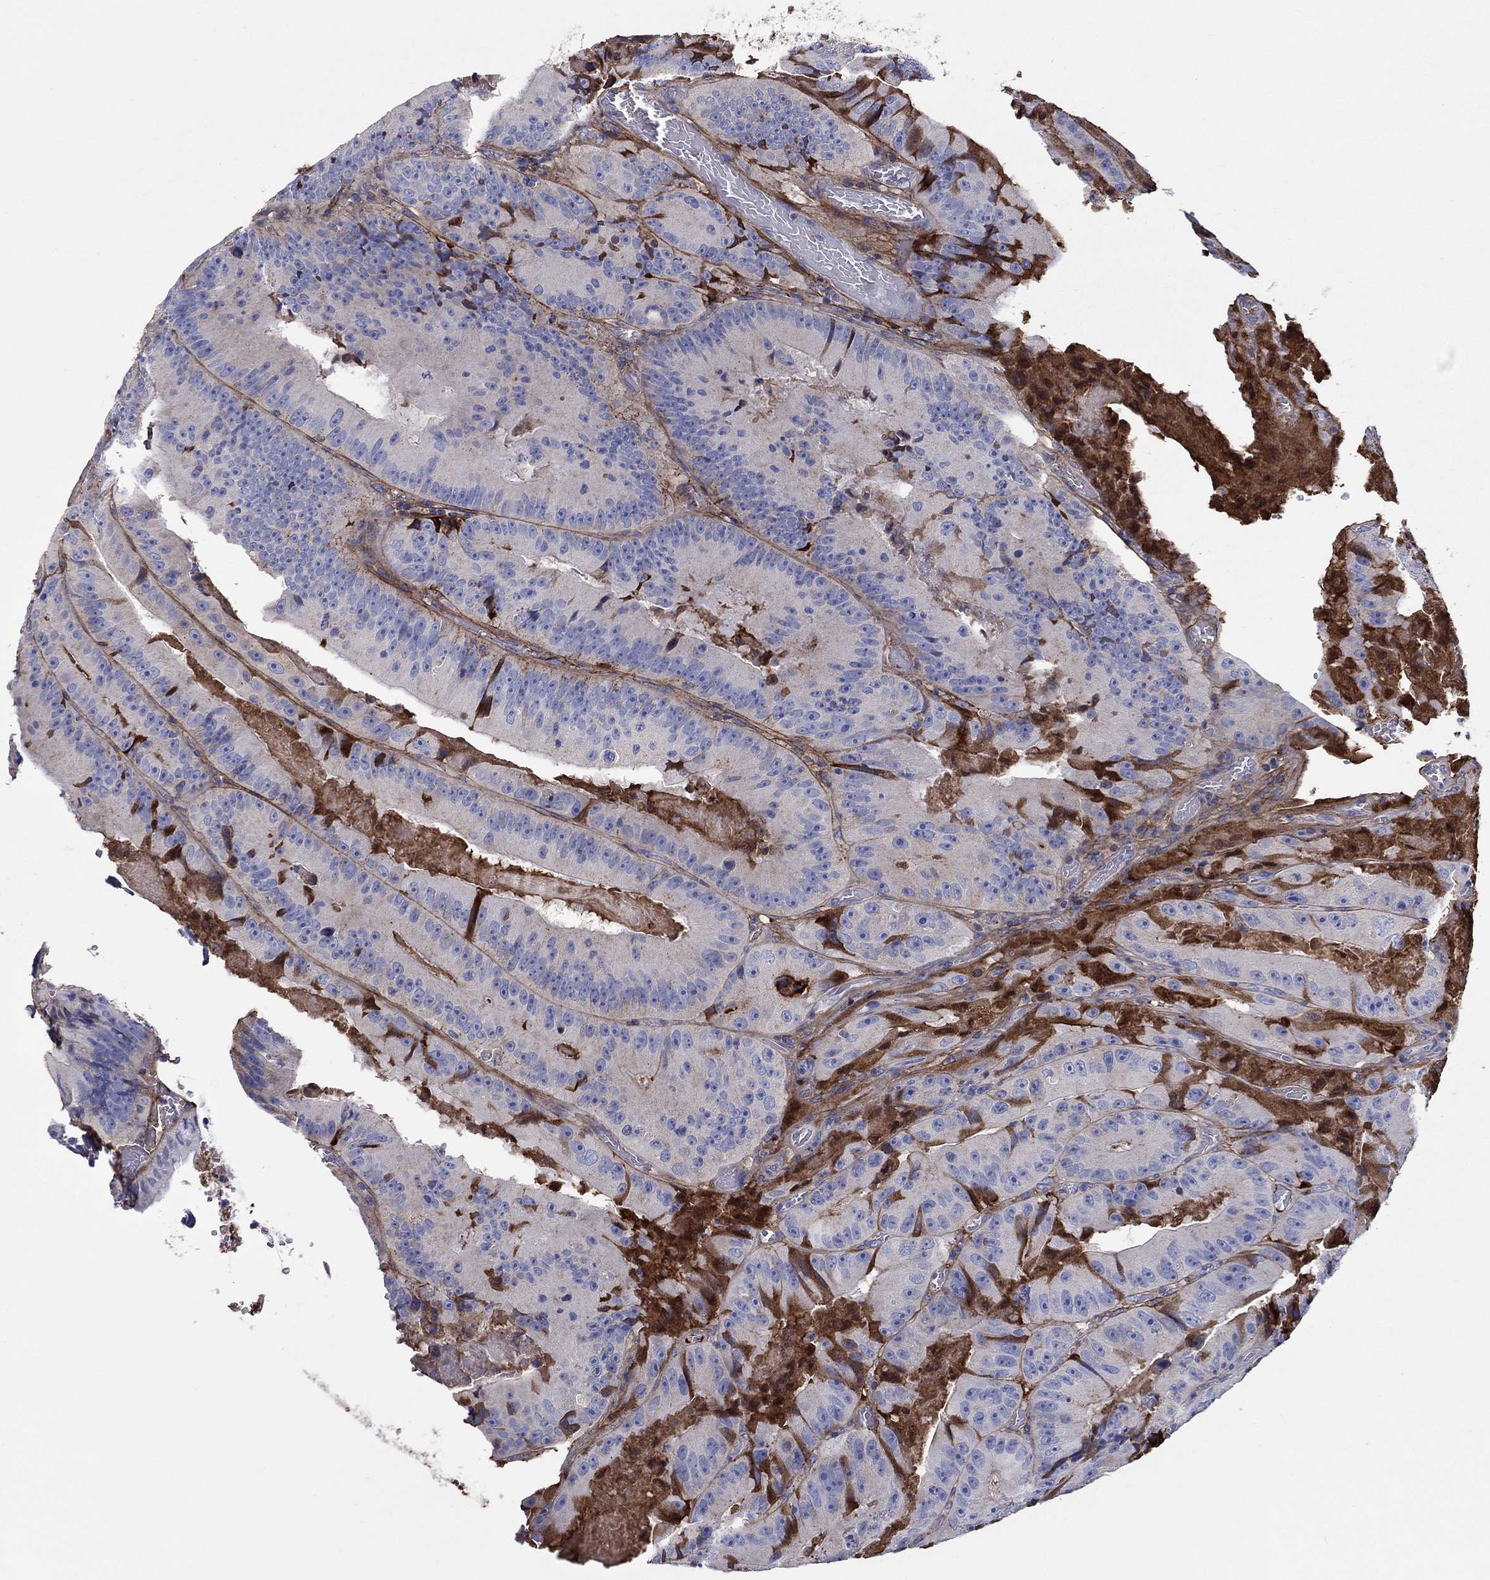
{"staining": {"intensity": "negative", "quantity": "none", "location": "none"}, "tissue": "colorectal cancer", "cell_type": "Tumor cells", "image_type": "cancer", "snomed": [{"axis": "morphology", "description": "Adenocarcinoma, NOS"}, {"axis": "topography", "description": "Colon"}], "caption": "Immunohistochemistry image of neoplastic tissue: adenocarcinoma (colorectal) stained with DAB shows no significant protein staining in tumor cells.", "gene": "TGFBI", "patient": {"sex": "female", "age": 86}}